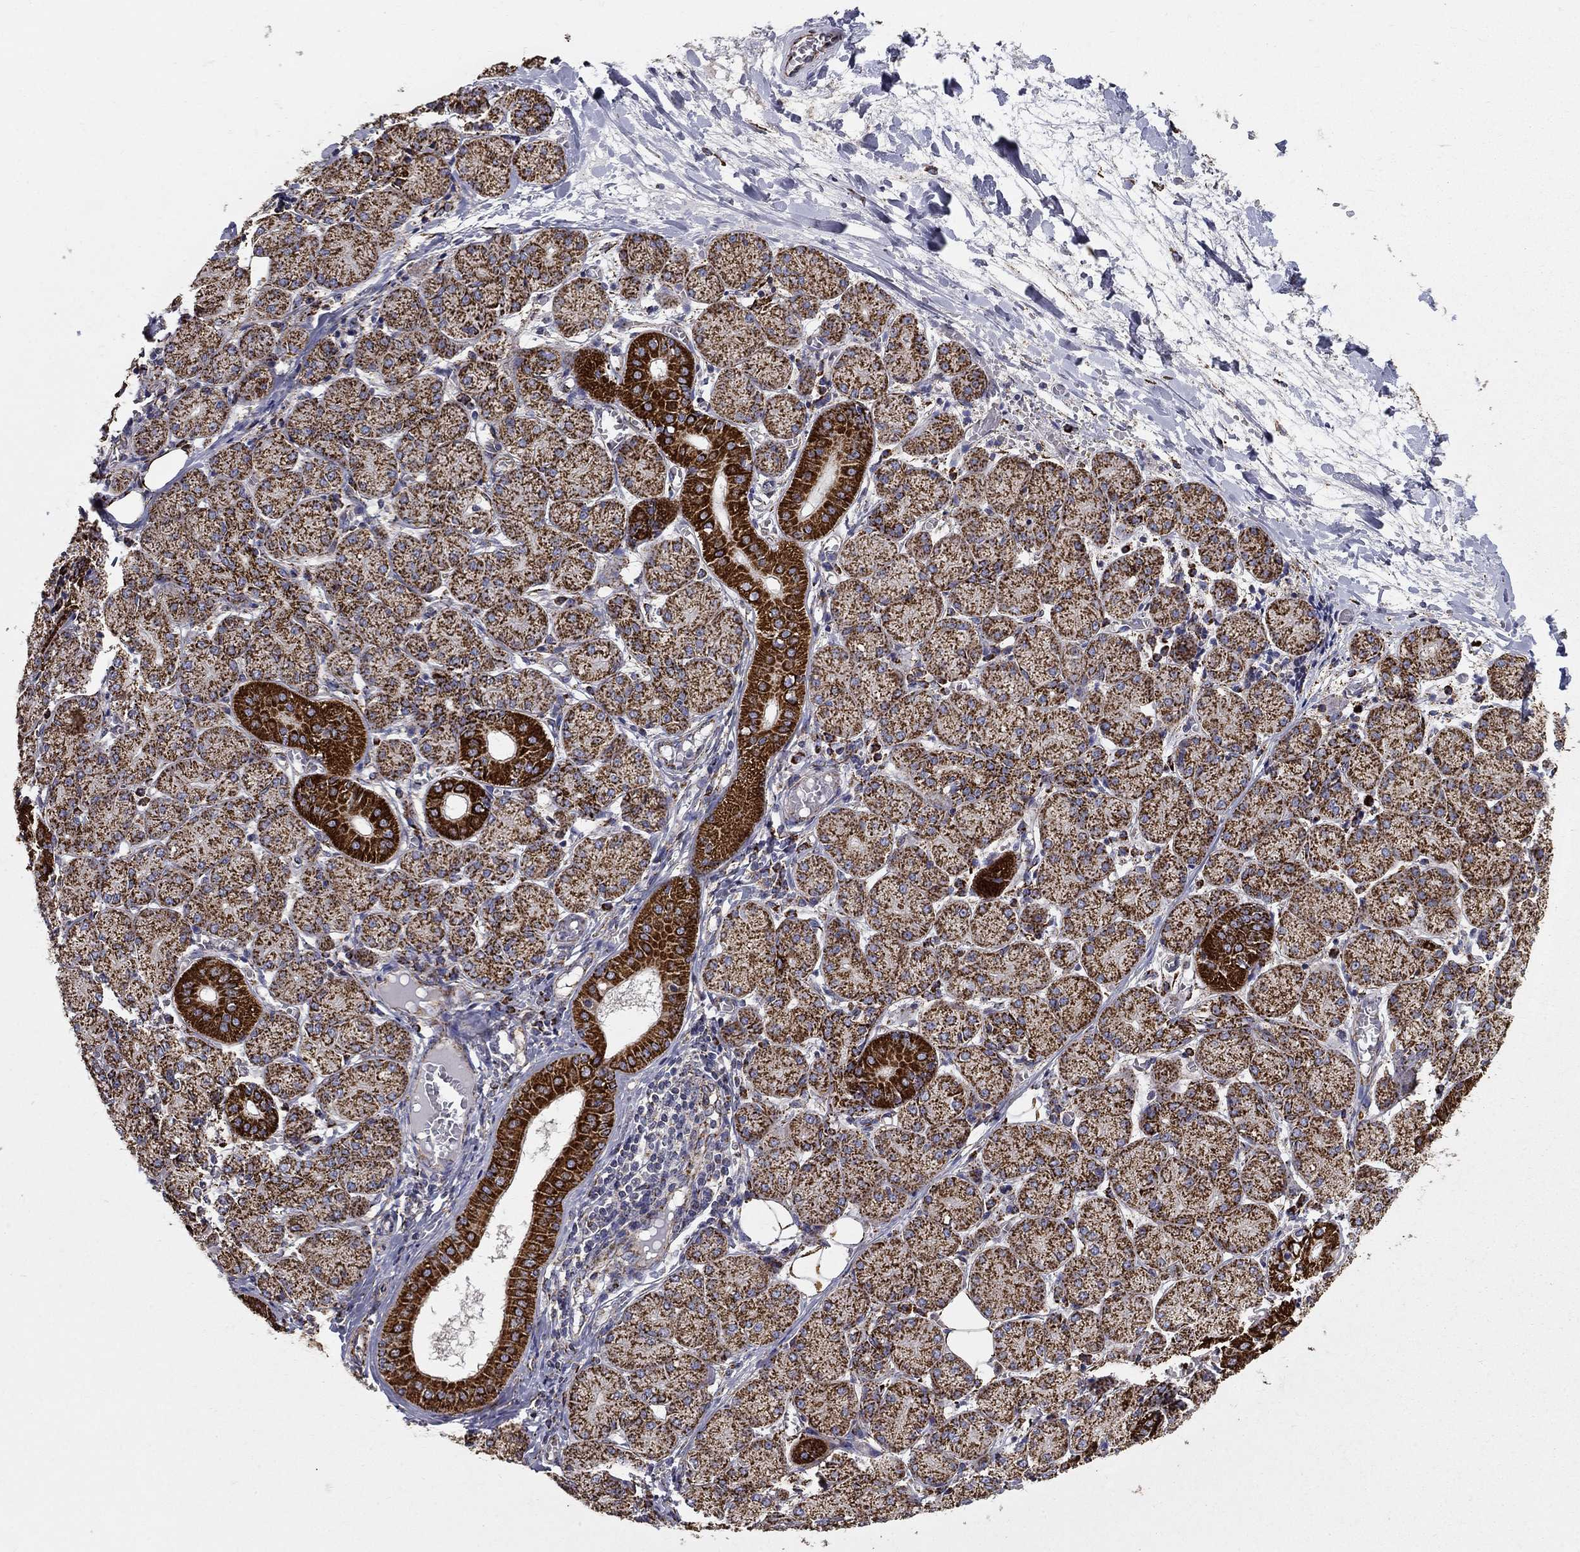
{"staining": {"intensity": "strong", "quantity": "25%-75%", "location": "cytoplasmic/membranous"}, "tissue": "salivary gland", "cell_type": "Glandular cells", "image_type": "normal", "snomed": [{"axis": "morphology", "description": "Normal tissue, NOS"}, {"axis": "topography", "description": "Salivary gland"}, {"axis": "topography", "description": "Peripheral nerve tissue"}], "caption": "Protein positivity by immunohistochemistry reveals strong cytoplasmic/membranous expression in about 25%-75% of glandular cells in normal salivary gland.", "gene": "GCSH", "patient": {"sex": "female", "age": 24}}